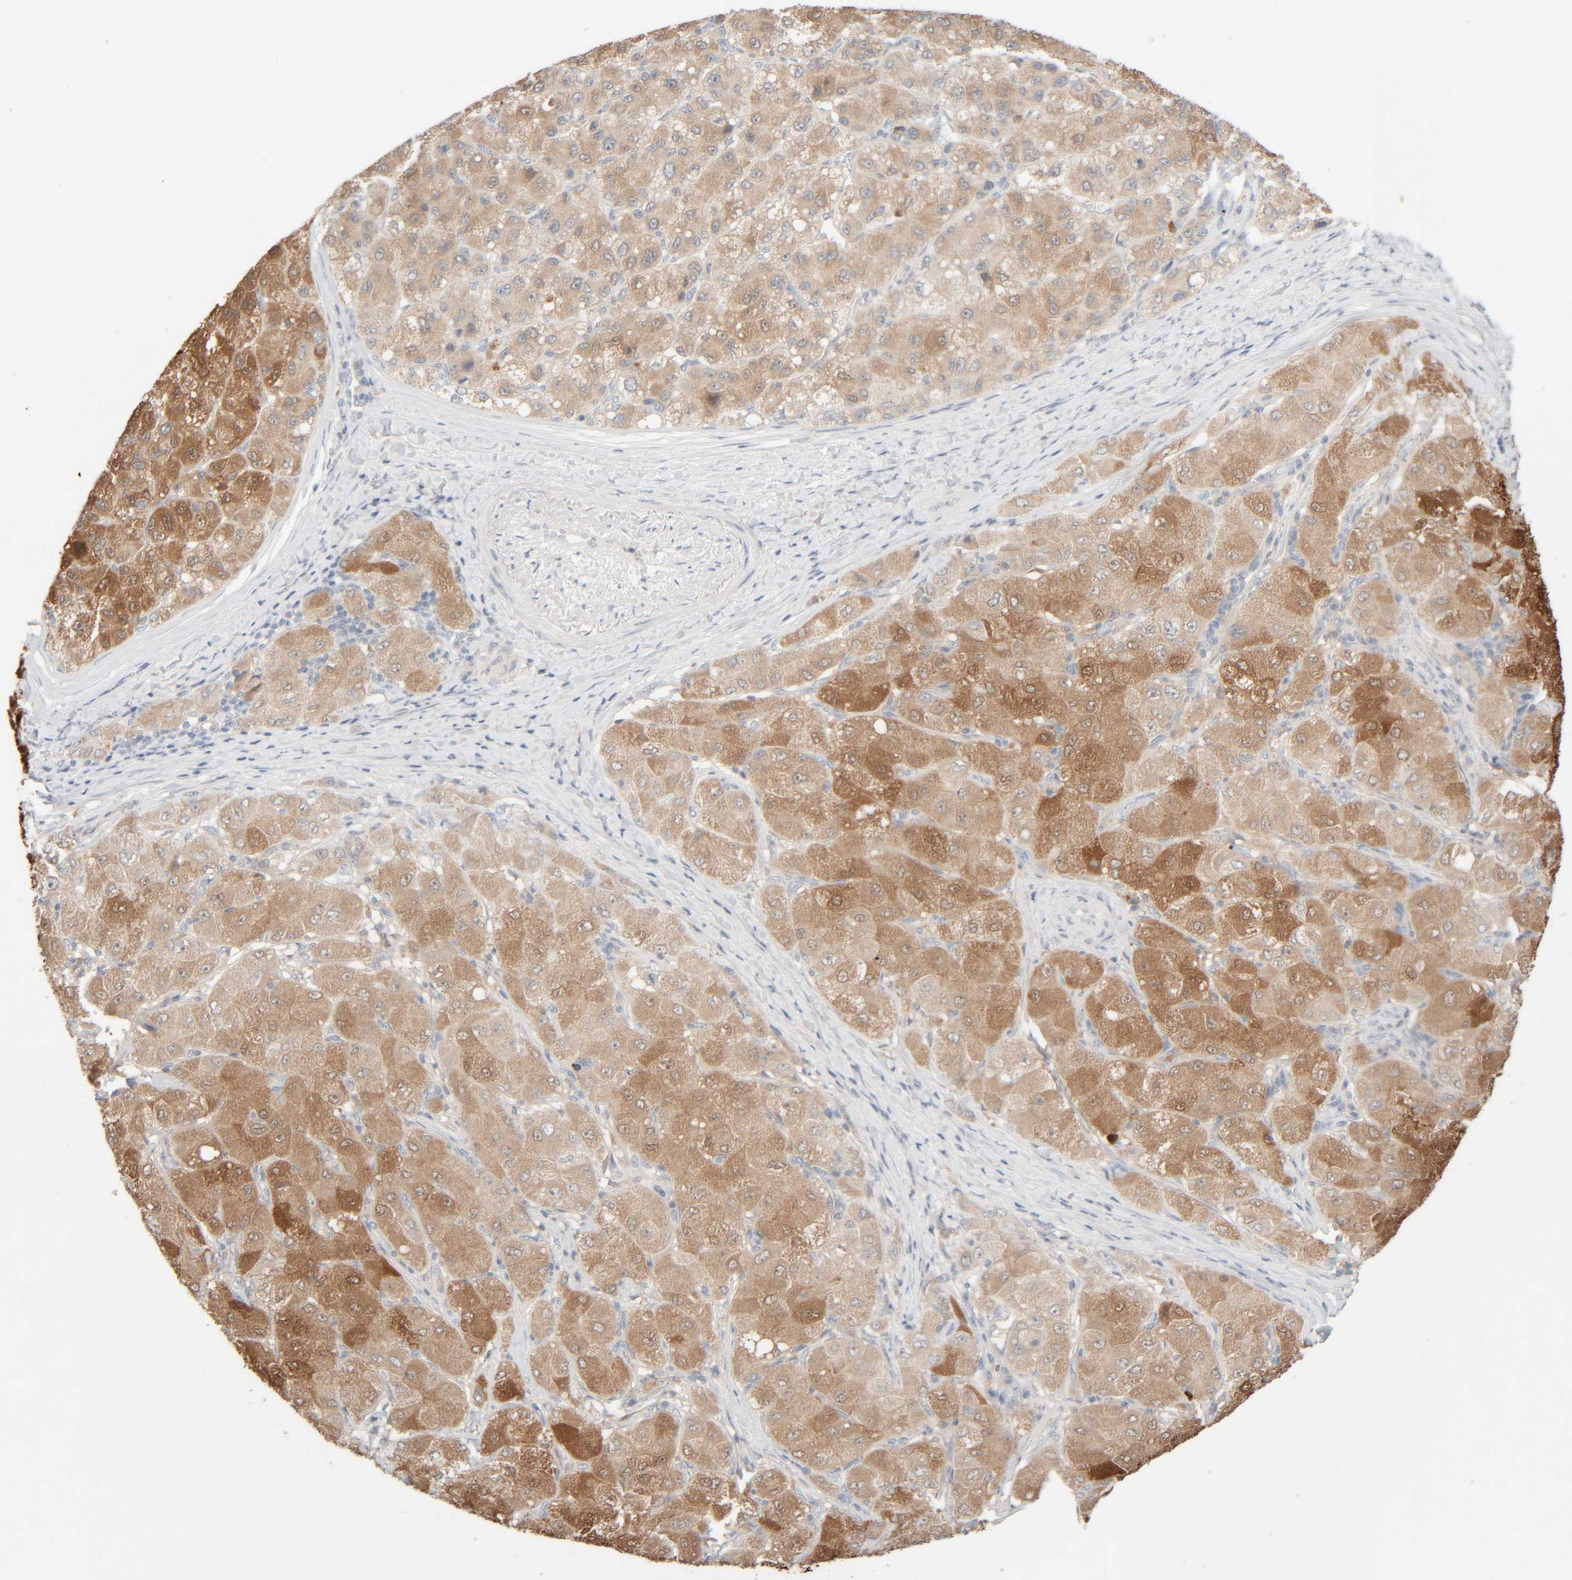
{"staining": {"intensity": "moderate", "quantity": ">75%", "location": "cytoplasmic/membranous"}, "tissue": "liver cancer", "cell_type": "Tumor cells", "image_type": "cancer", "snomed": [{"axis": "morphology", "description": "Carcinoma, Hepatocellular, NOS"}, {"axis": "topography", "description": "Liver"}], "caption": "Approximately >75% of tumor cells in hepatocellular carcinoma (liver) demonstrate moderate cytoplasmic/membranous protein staining as visualized by brown immunohistochemical staining.", "gene": "RIDA", "patient": {"sex": "male", "age": 80}}